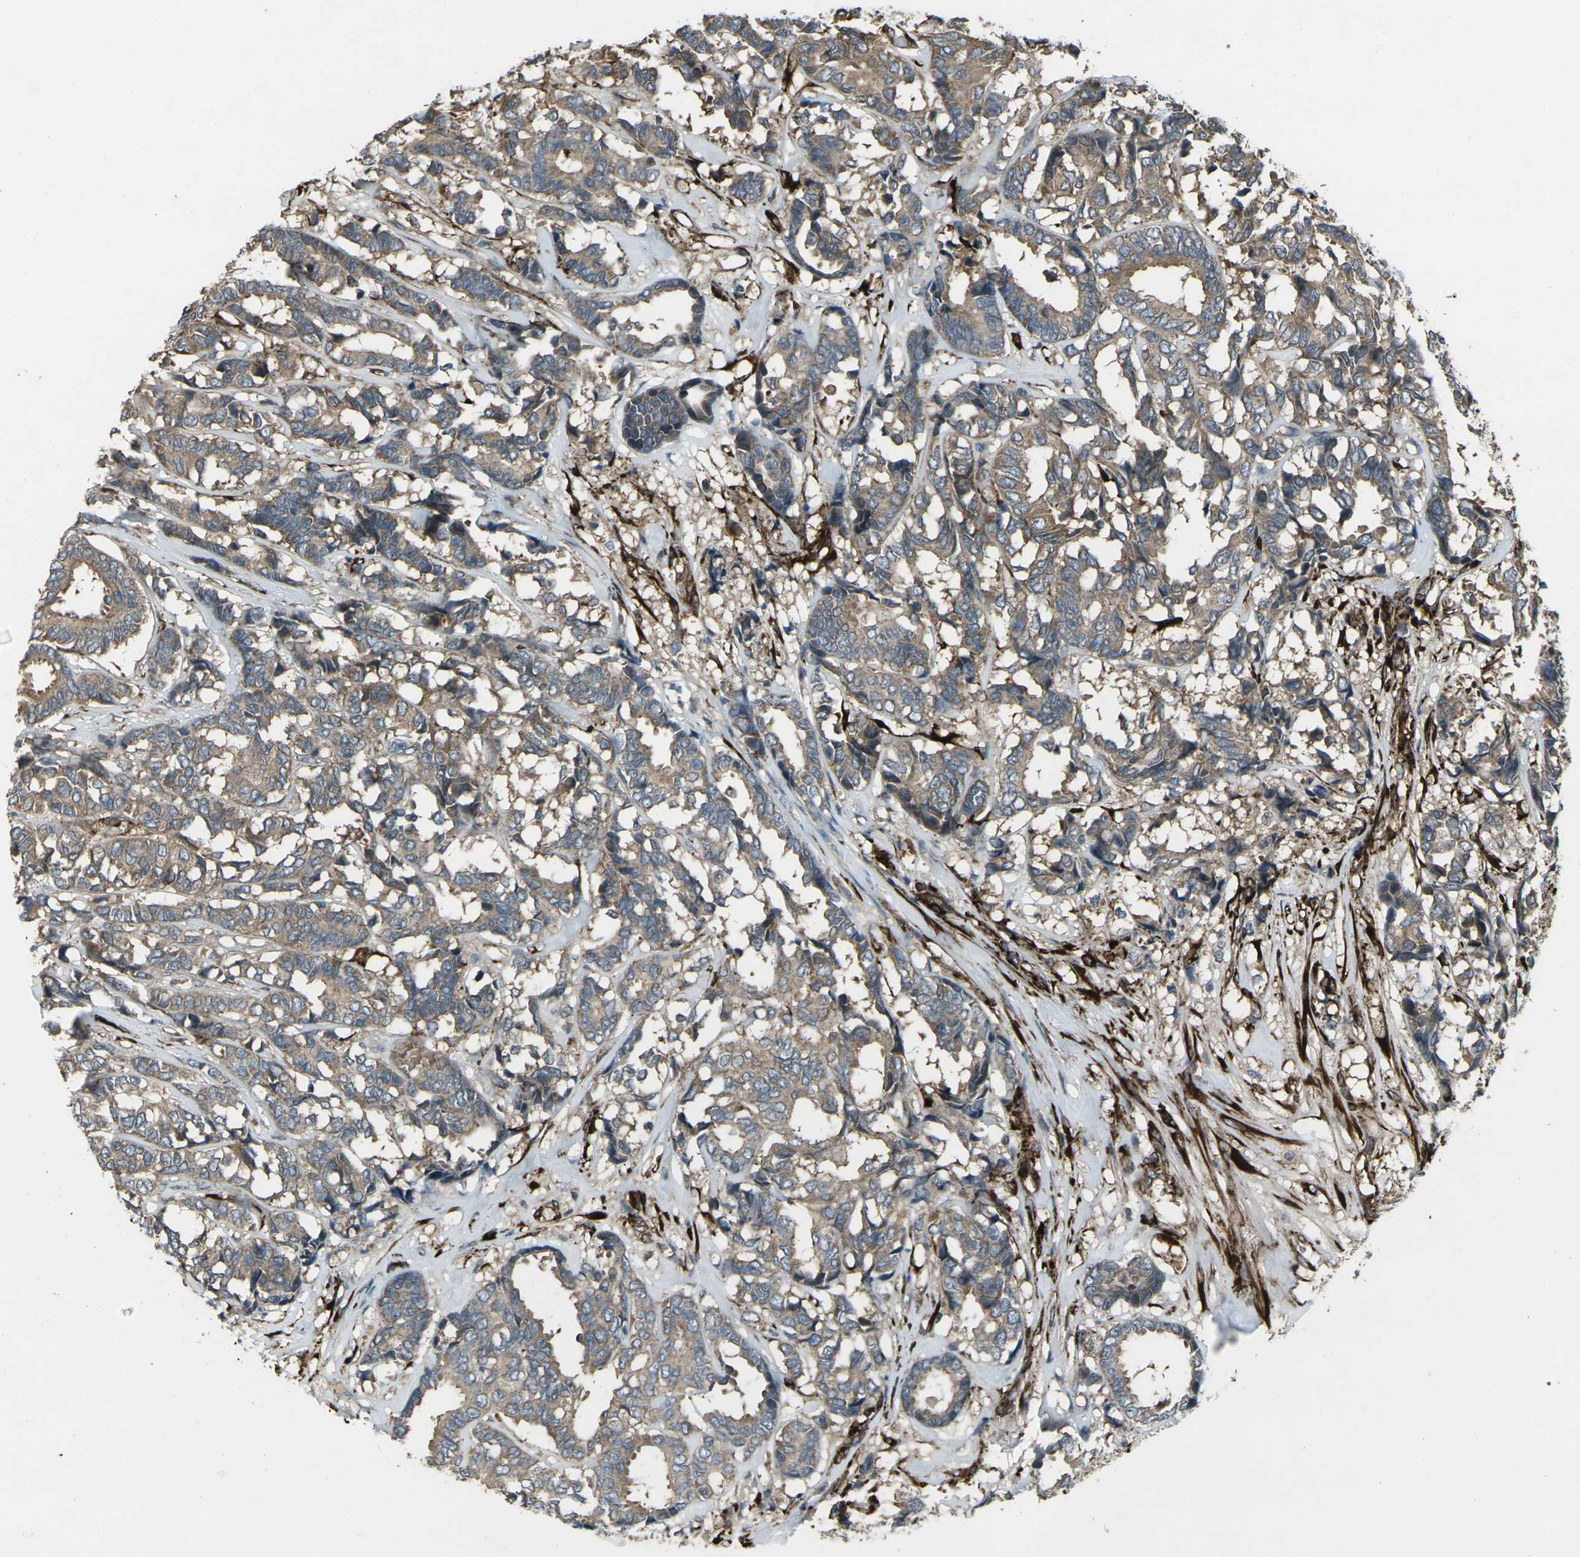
{"staining": {"intensity": "moderate", "quantity": ">75%", "location": "cytoplasmic/membranous"}, "tissue": "breast cancer", "cell_type": "Tumor cells", "image_type": "cancer", "snomed": [{"axis": "morphology", "description": "Duct carcinoma"}, {"axis": "topography", "description": "Breast"}], "caption": "This image reveals immunohistochemistry staining of human breast cancer, with medium moderate cytoplasmic/membranous expression in approximately >75% of tumor cells.", "gene": "LSMEM1", "patient": {"sex": "female", "age": 87}}